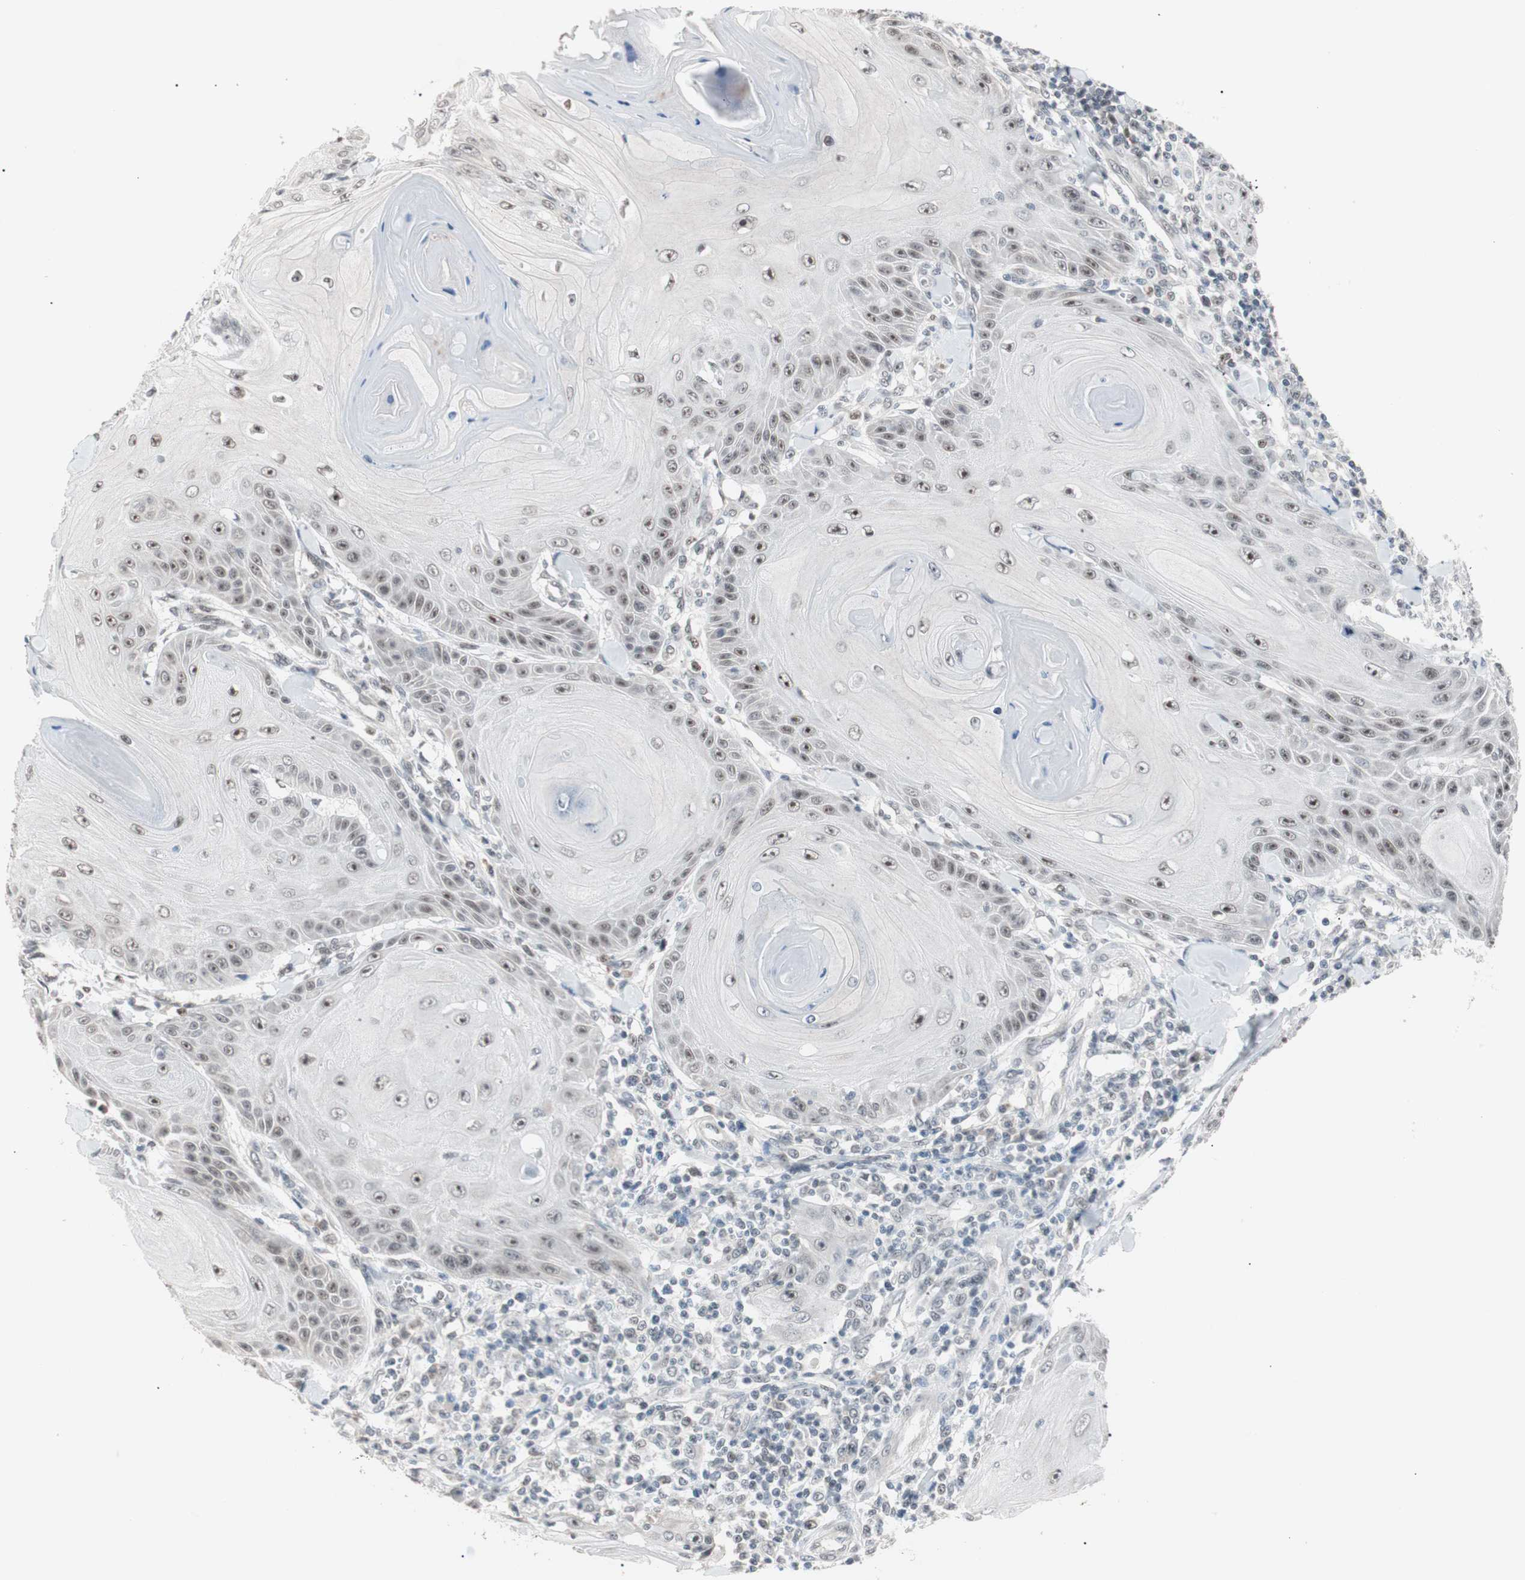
{"staining": {"intensity": "negative", "quantity": "none", "location": "none"}, "tissue": "skin cancer", "cell_type": "Tumor cells", "image_type": "cancer", "snomed": [{"axis": "morphology", "description": "Squamous cell carcinoma, NOS"}, {"axis": "topography", "description": "Skin"}], "caption": "Immunohistochemical staining of human skin cancer (squamous cell carcinoma) demonstrates no significant positivity in tumor cells.", "gene": "LIG3", "patient": {"sex": "female", "age": 78}}